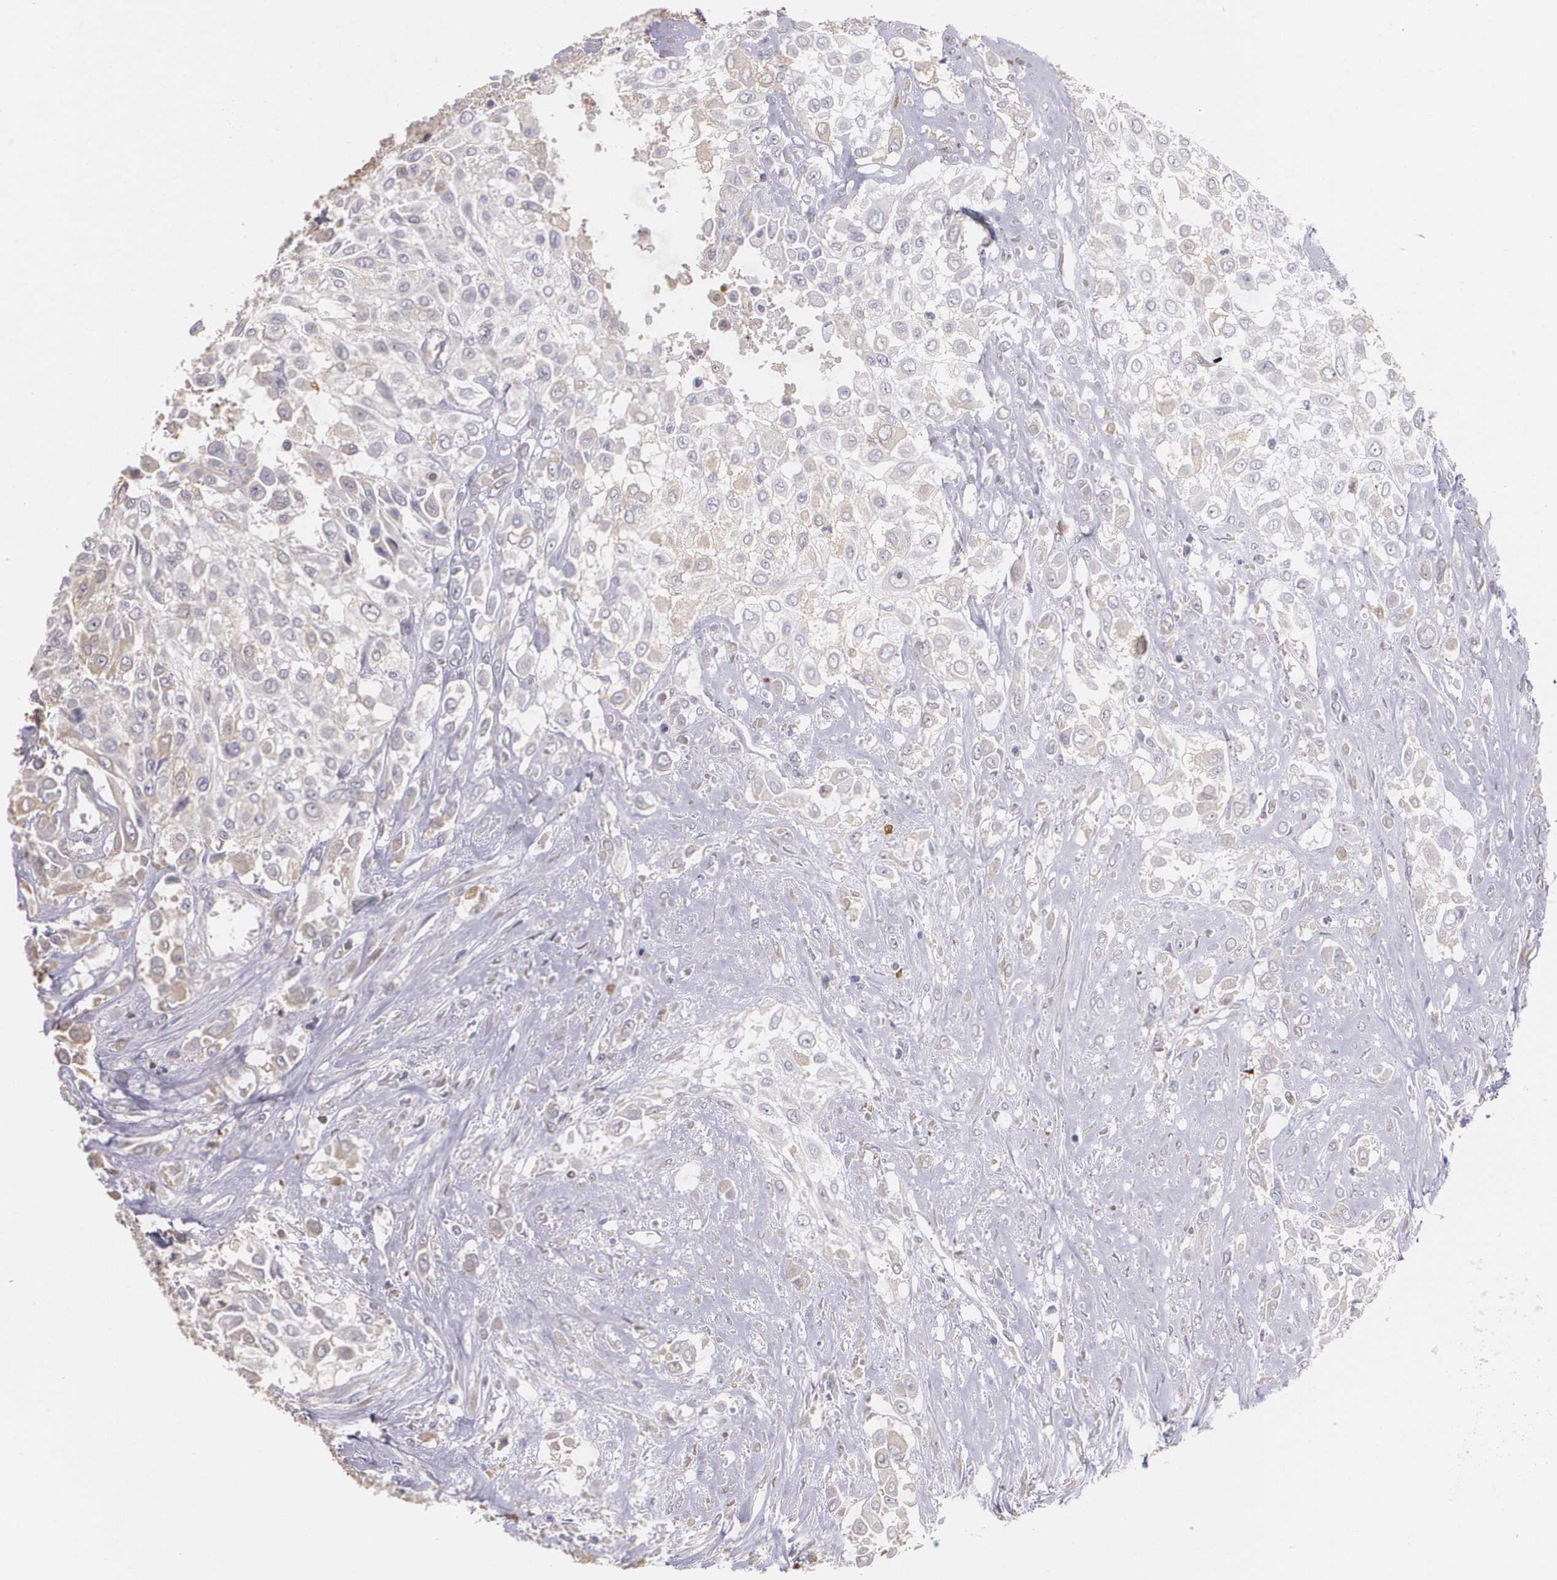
{"staining": {"intensity": "weak", "quantity": "25%-75%", "location": "cytoplasmic/membranous"}, "tissue": "urothelial cancer", "cell_type": "Tumor cells", "image_type": "cancer", "snomed": [{"axis": "morphology", "description": "Urothelial carcinoma, High grade"}, {"axis": "topography", "description": "Urinary bladder"}], "caption": "Protein analysis of high-grade urothelial carcinoma tissue reveals weak cytoplasmic/membranous staining in approximately 25%-75% of tumor cells.", "gene": "AMBP", "patient": {"sex": "male", "age": 57}}